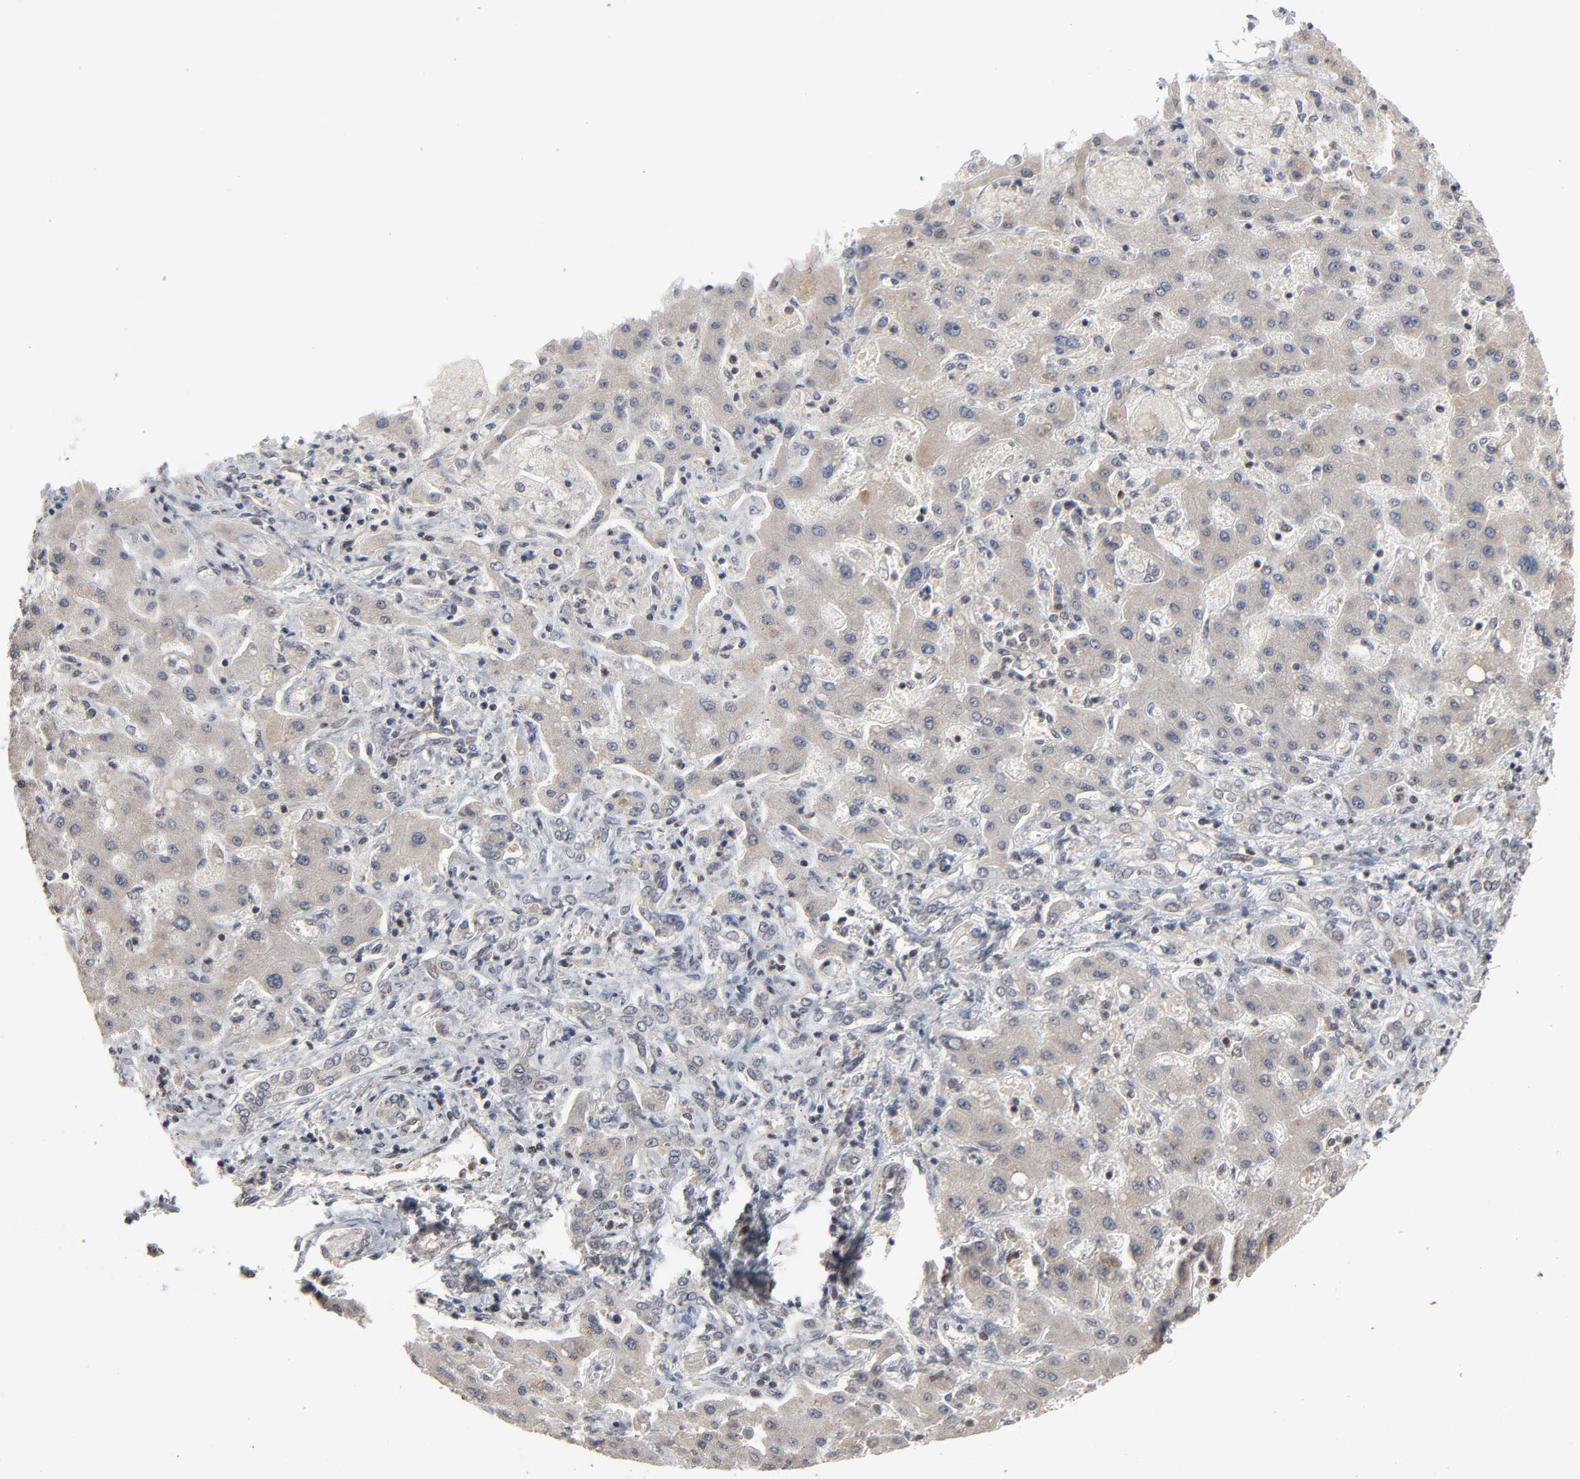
{"staining": {"intensity": "negative", "quantity": "none", "location": "none"}, "tissue": "liver cancer", "cell_type": "Tumor cells", "image_type": "cancer", "snomed": [{"axis": "morphology", "description": "Cholangiocarcinoma"}, {"axis": "topography", "description": "Liver"}], "caption": "Liver cholangiocarcinoma was stained to show a protein in brown. There is no significant expression in tumor cells.", "gene": "ZNF419", "patient": {"sex": "male", "age": 50}}